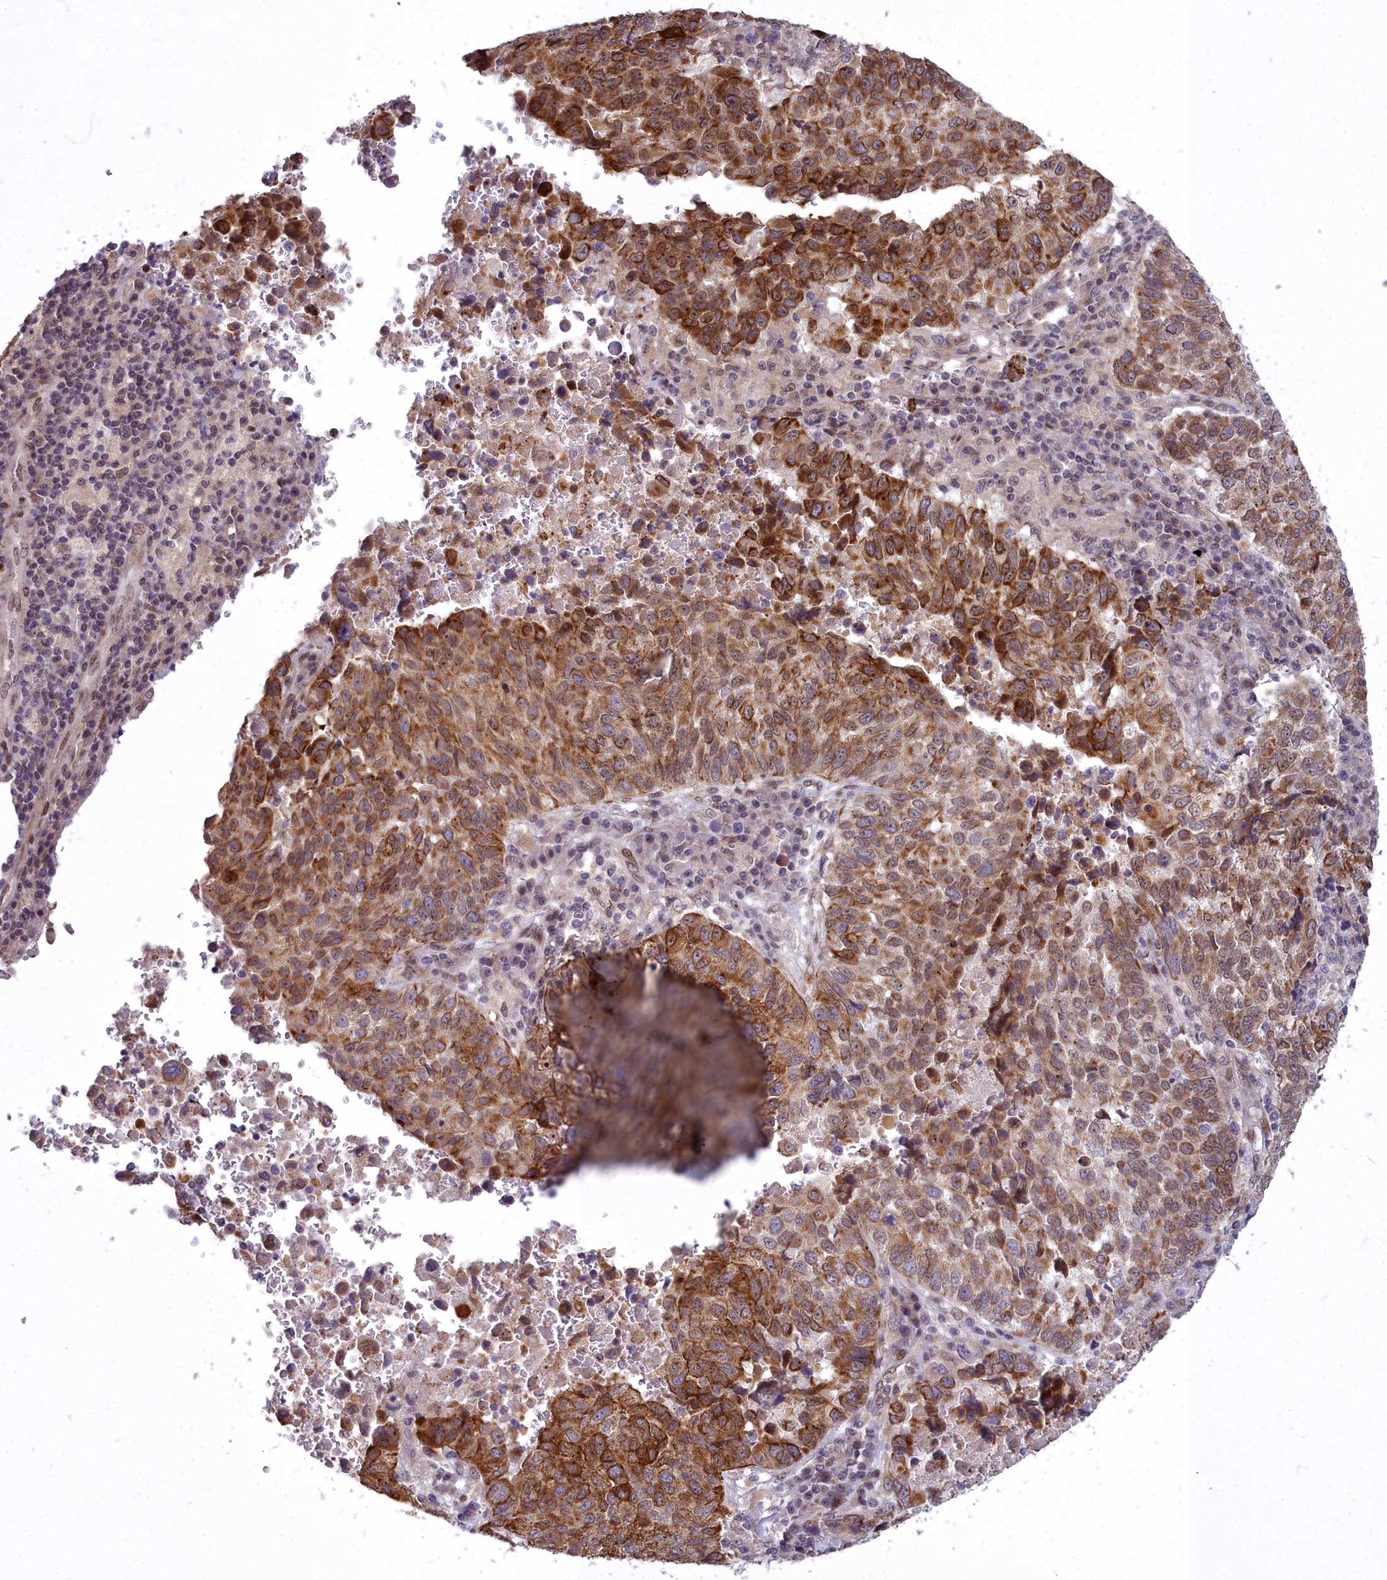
{"staining": {"intensity": "moderate", "quantity": ">75%", "location": "cytoplasmic/membranous,nuclear"}, "tissue": "lung cancer", "cell_type": "Tumor cells", "image_type": "cancer", "snomed": [{"axis": "morphology", "description": "Squamous cell carcinoma, NOS"}, {"axis": "topography", "description": "Lung"}], "caption": "About >75% of tumor cells in human lung cancer (squamous cell carcinoma) demonstrate moderate cytoplasmic/membranous and nuclear protein expression as visualized by brown immunohistochemical staining.", "gene": "ABCB8", "patient": {"sex": "male", "age": 73}}